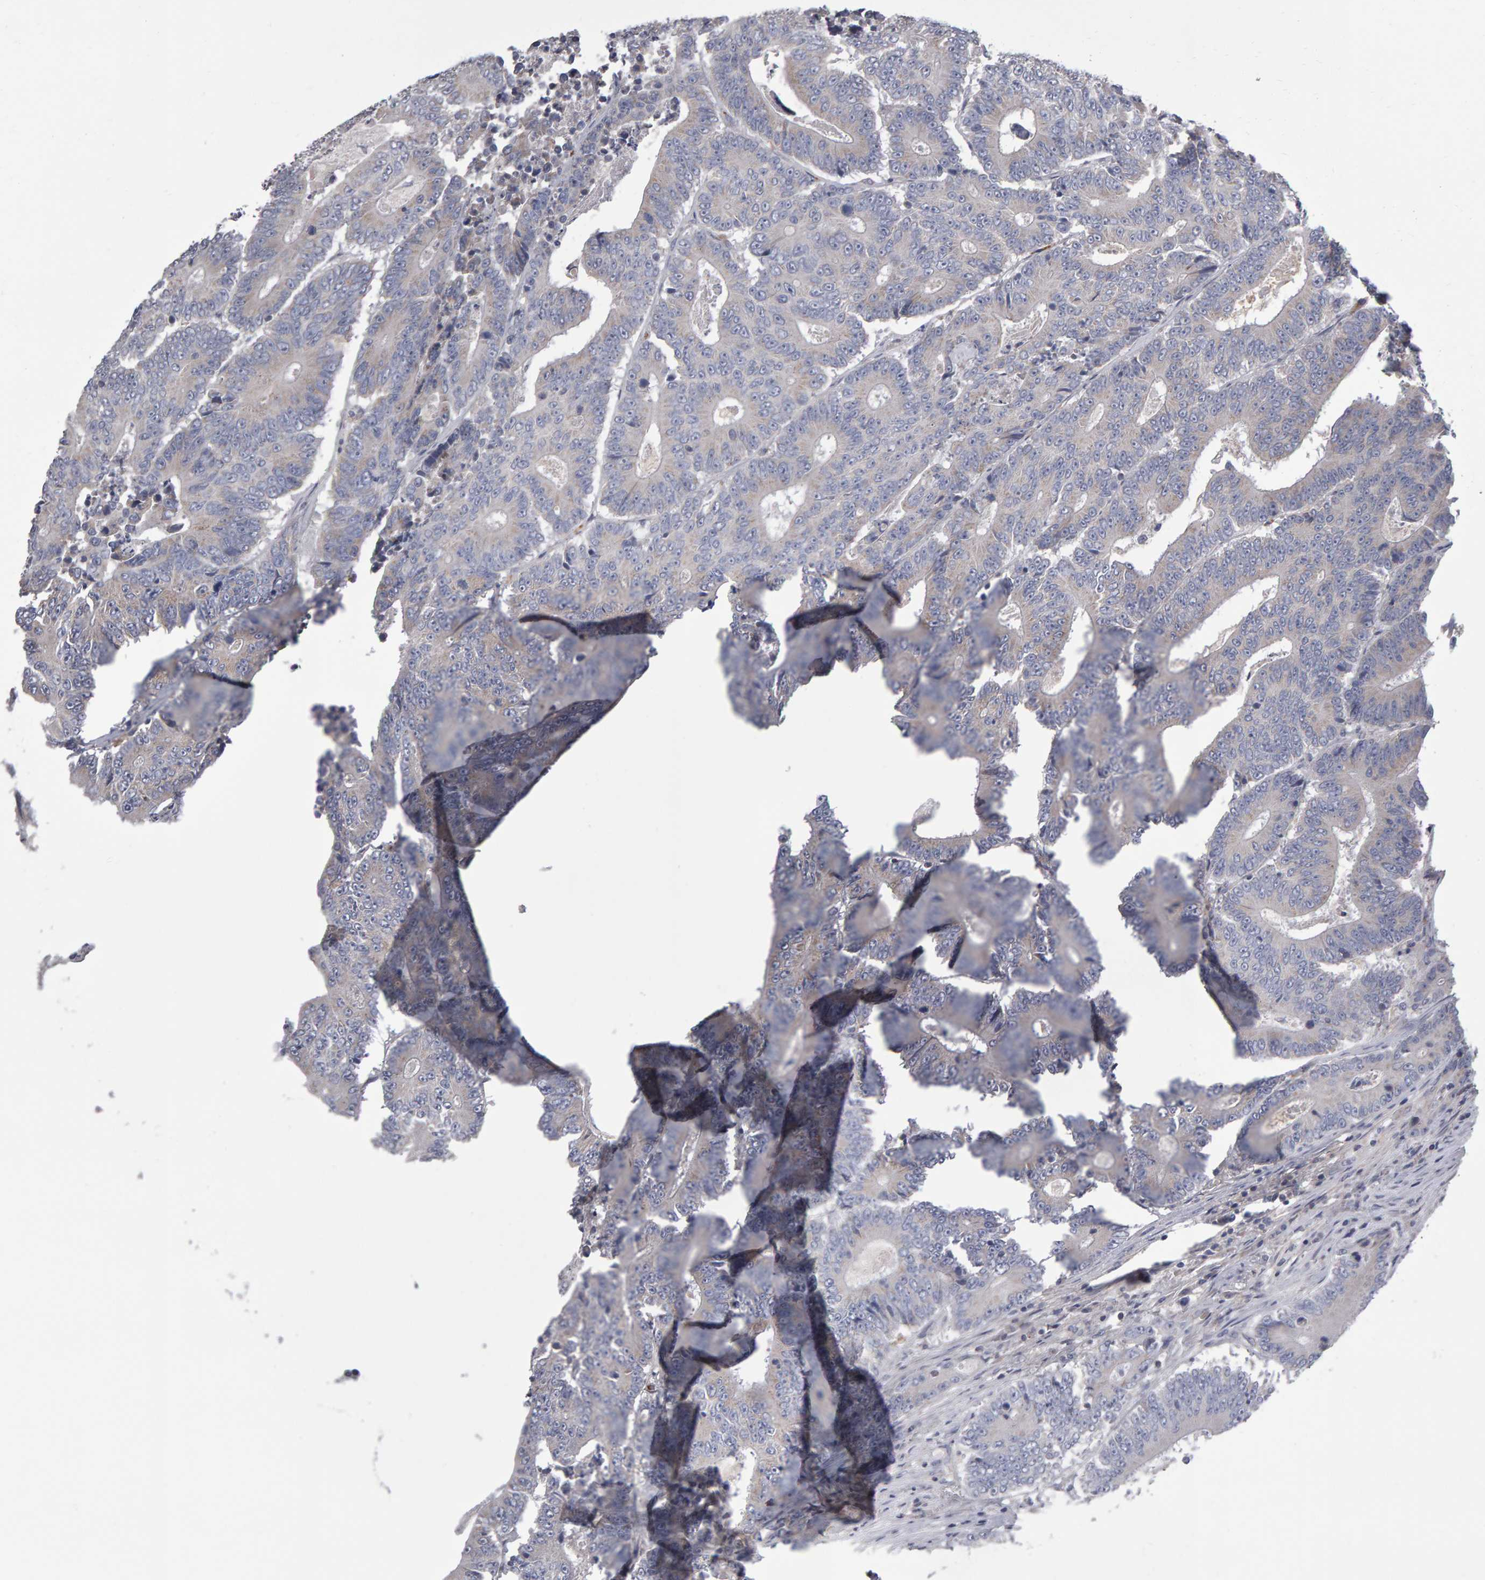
{"staining": {"intensity": "negative", "quantity": "none", "location": "none"}, "tissue": "colorectal cancer", "cell_type": "Tumor cells", "image_type": "cancer", "snomed": [{"axis": "morphology", "description": "Adenocarcinoma, NOS"}, {"axis": "topography", "description": "Colon"}], "caption": "Immunohistochemistry (IHC) photomicrograph of neoplastic tissue: human adenocarcinoma (colorectal) stained with DAB displays no significant protein expression in tumor cells.", "gene": "PGS1", "patient": {"sex": "male", "age": 83}}